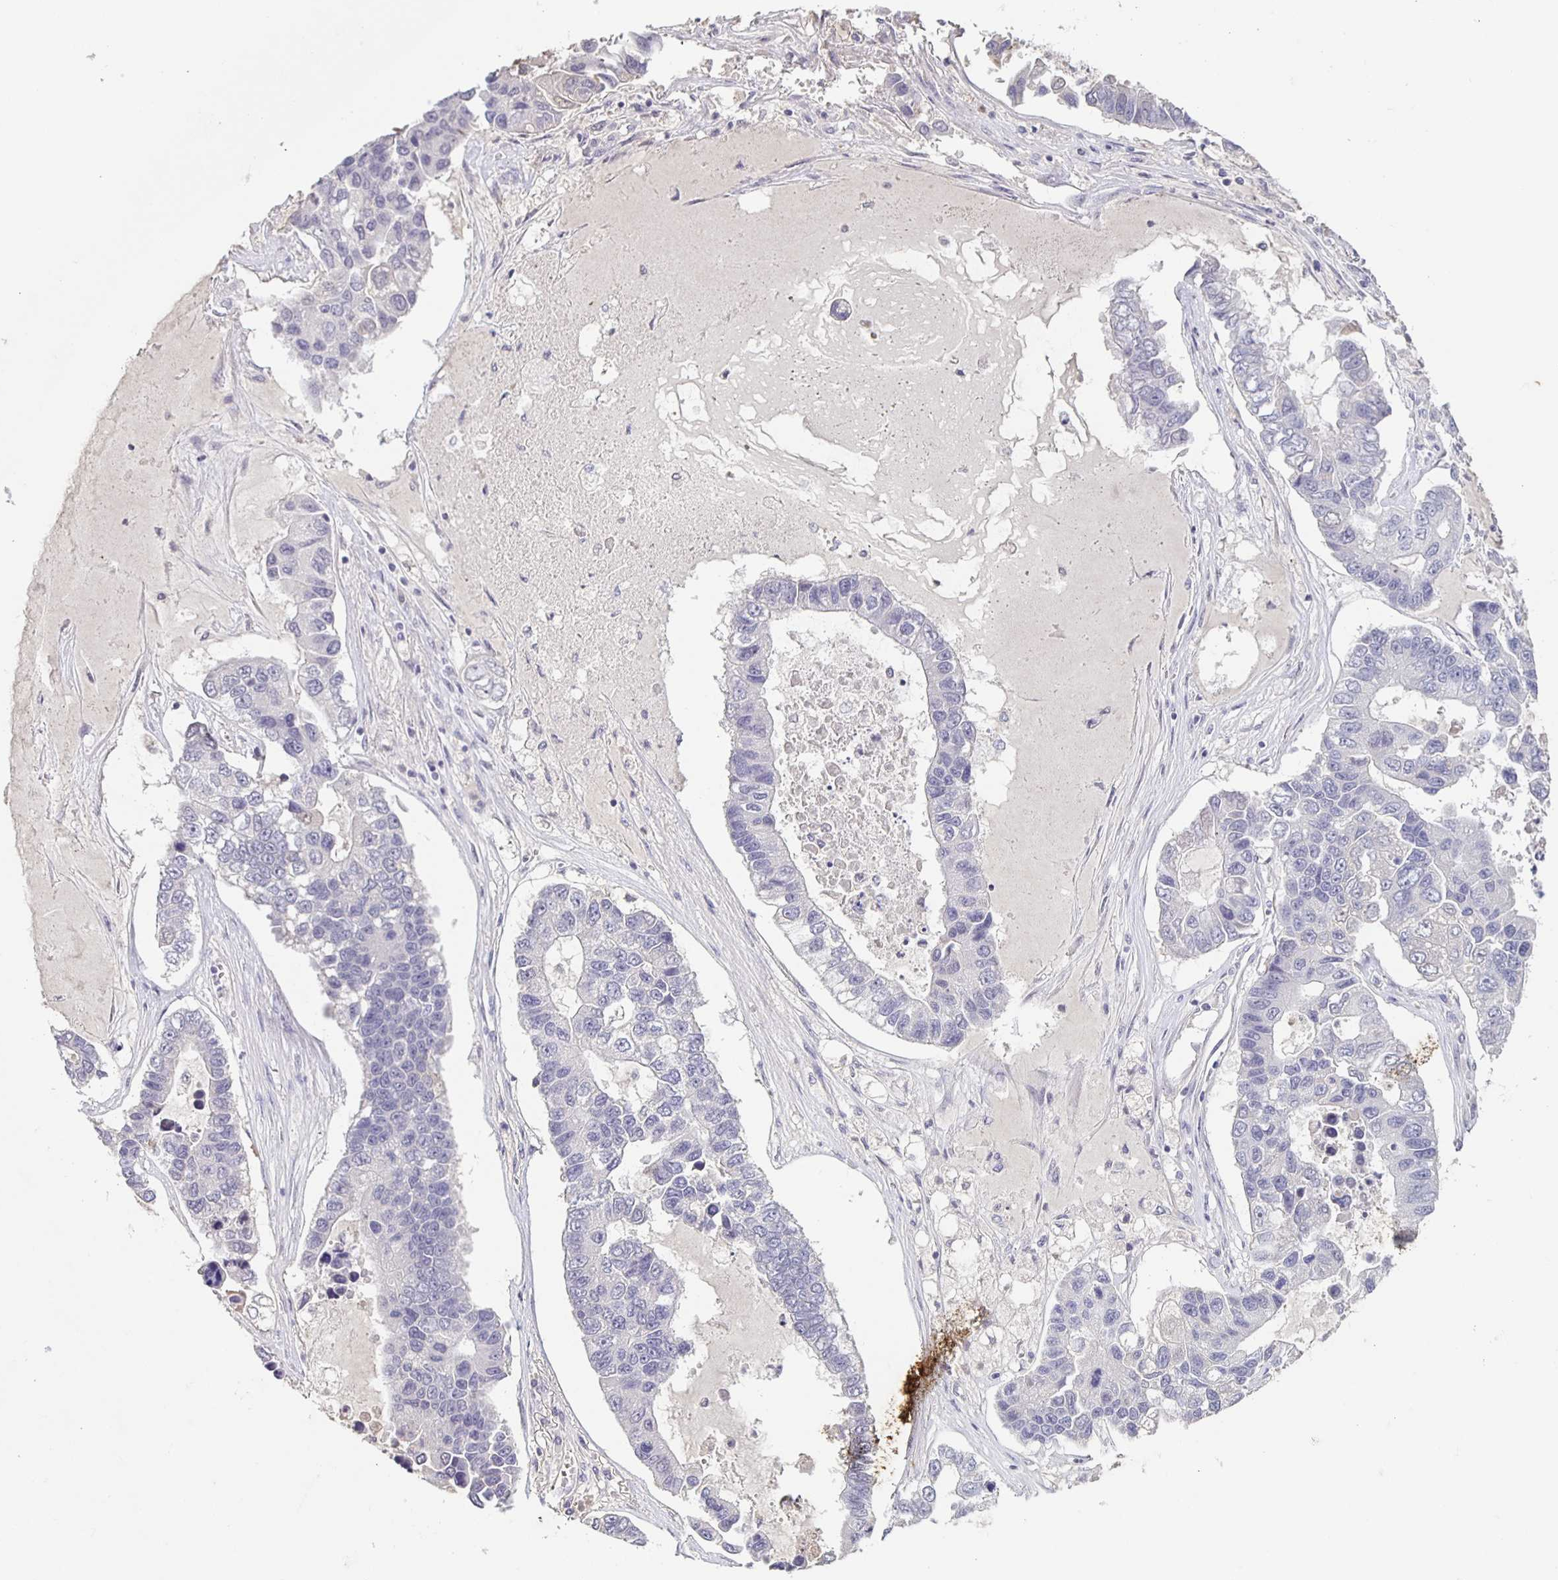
{"staining": {"intensity": "negative", "quantity": "none", "location": "none"}, "tissue": "lung cancer", "cell_type": "Tumor cells", "image_type": "cancer", "snomed": [{"axis": "morphology", "description": "Adenocarcinoma, NOS"}, {"axis": "topography", "description": "Bronchus"}, {"axis": "topography", "description": "Lung"}], "caption": "Photomicrograph shows no protein positivity in tumor cells of adenocarcinoma (lung) tissue.", "gene": "INSL5", "patient": {"sex": "female", "age": 51}}